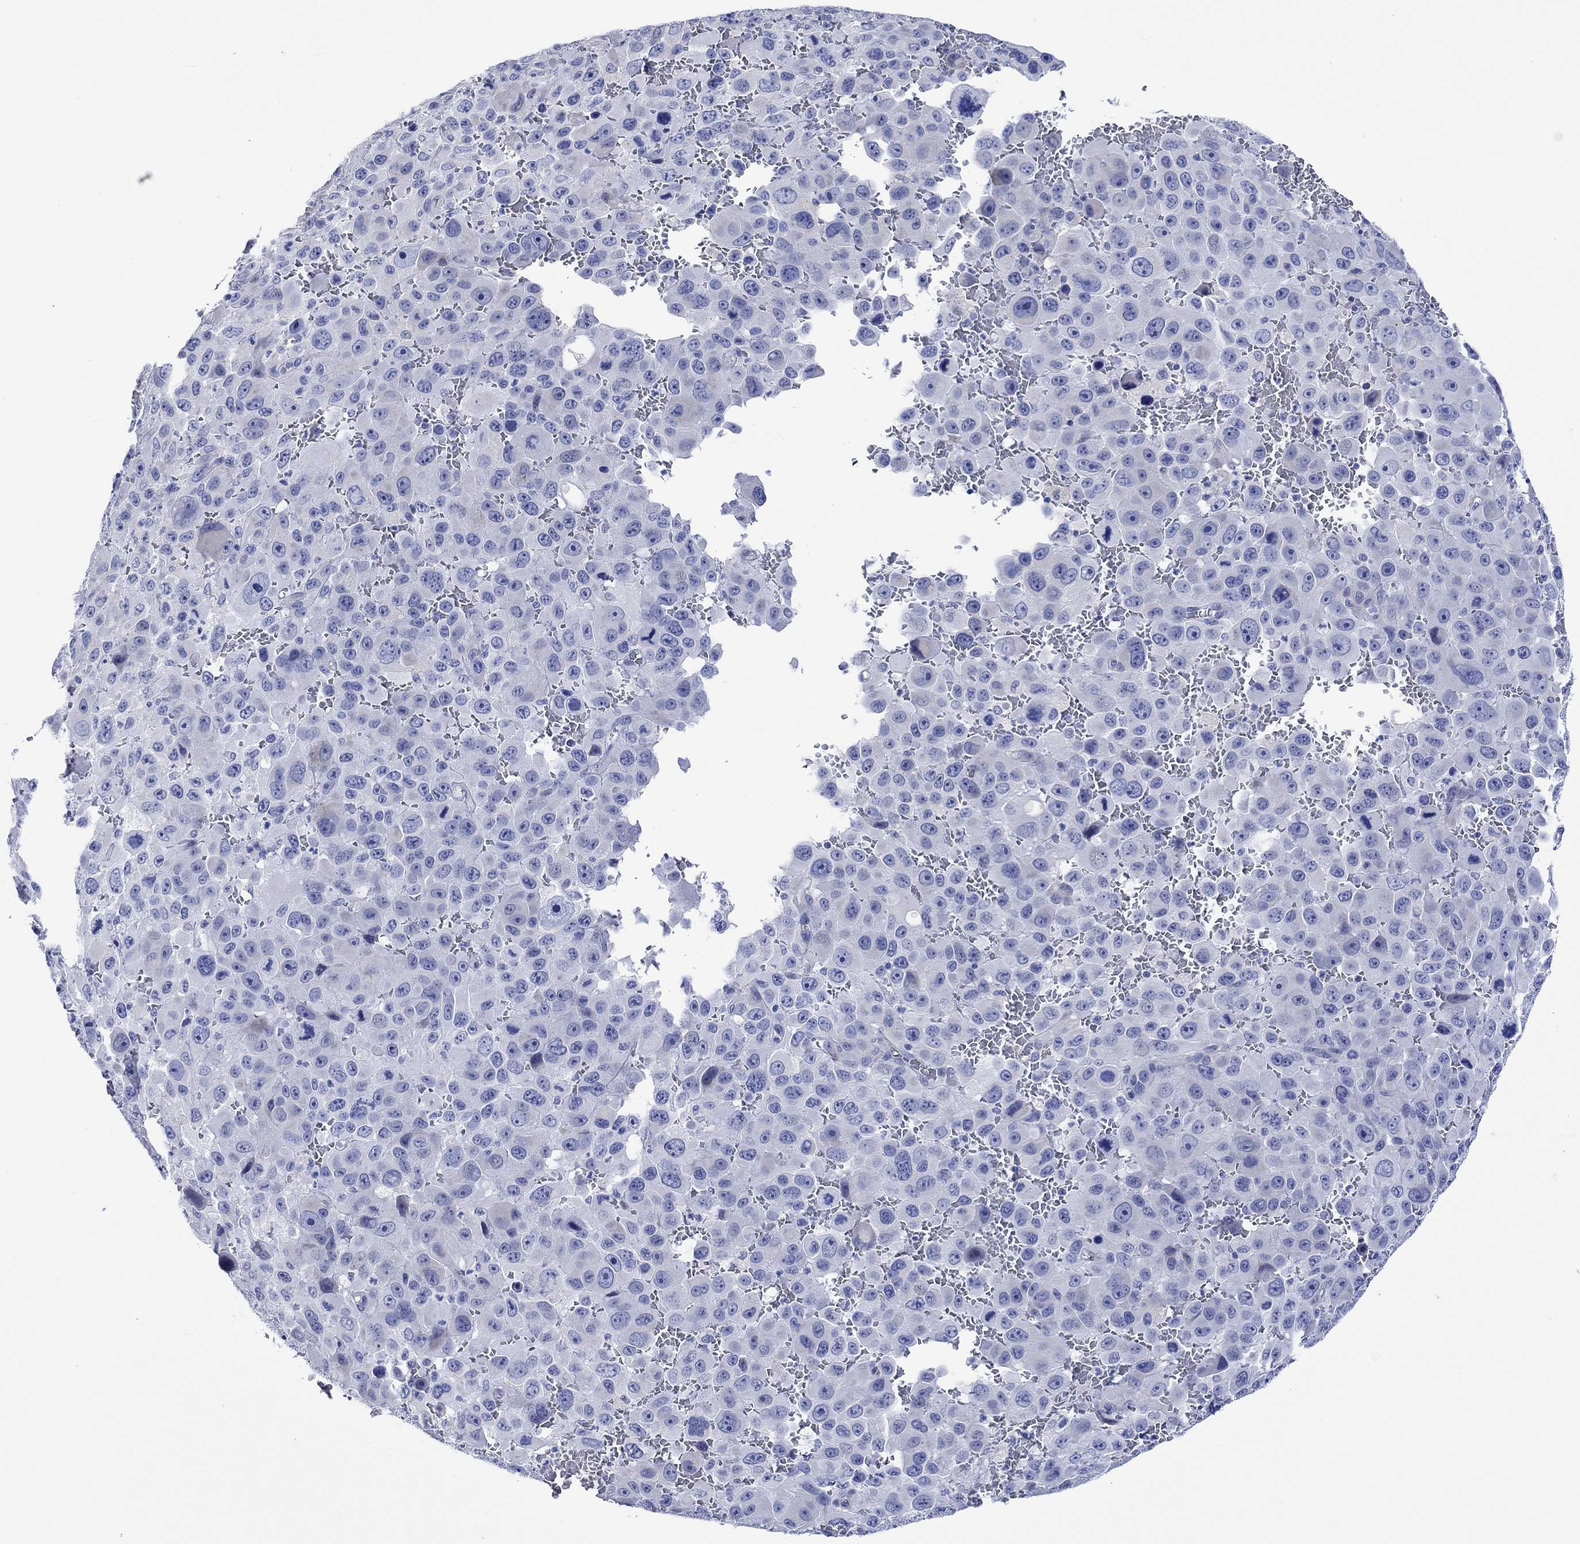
{"staining": {"intensity": "negative", "quantity": "none", "location": "none"}, "tissue": "melanoma", "cell_type": "Tumor cells", "image_type": "cancer", "snomed": [{"axis": "morphology", "description": "Malignant melanoma, NOS"}, {"axis": "topography", "description": "Skin"}], "caption": "Tumor cells are negative for brown protein staining in melanoma.", "gene": "HARBI1", "patient": {"sex": "female", "age": 91}}